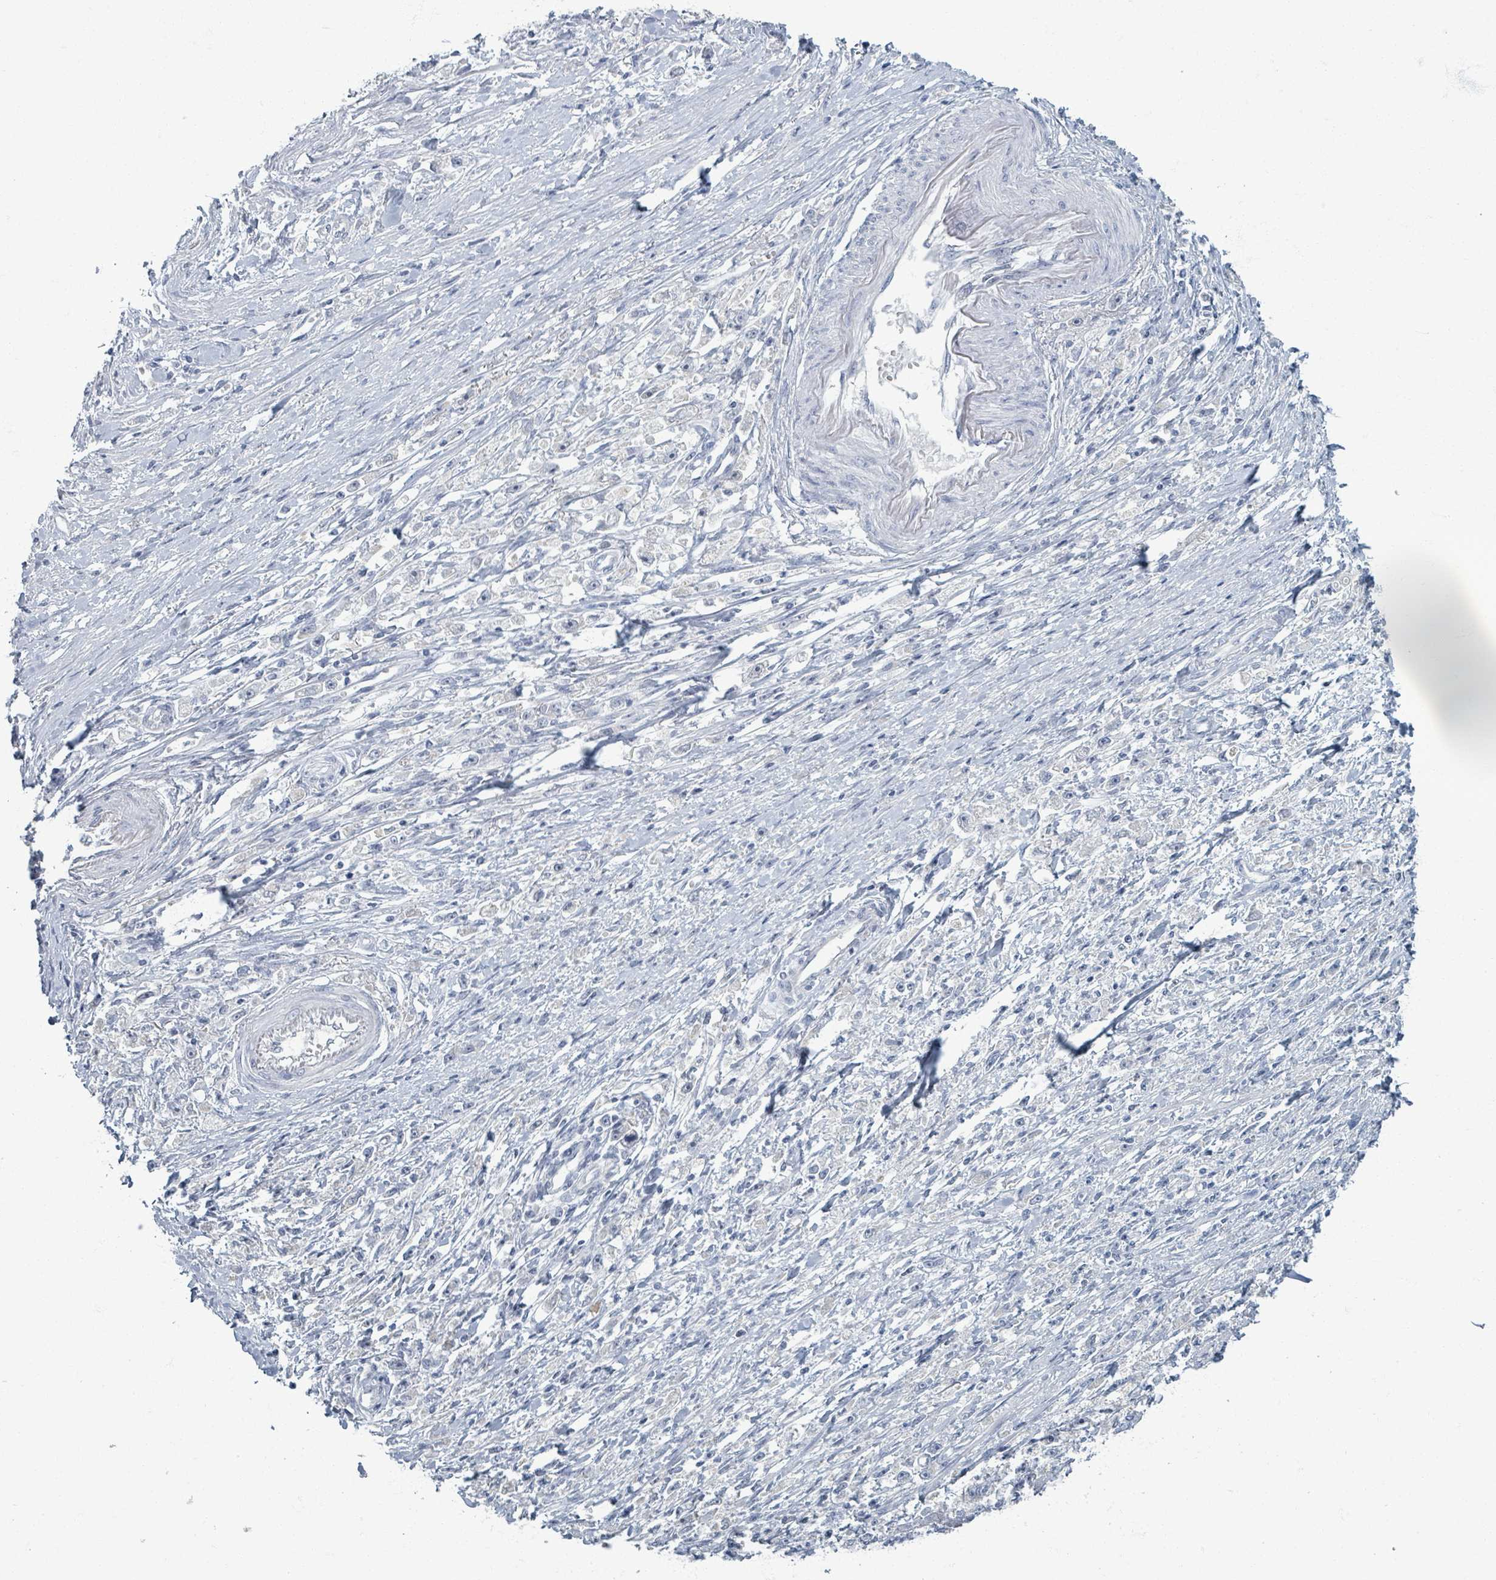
{"staining": {"intensity": "negative", "quantity": "none", "location": "none"}, "tissue": "stomach cancer", "cell_type": "Tumor cells", "image_type": "cancer", "snomed": [{"axis": "morphology", "description": "Adenocarcinoma, NOS"}, {"axis": "topography", "description": "Stomach"}], "caption": "DAB immunohistochemical staining of human stomach cancer demonstrates no significant expression in tumor cells.", "gene": "WNT11", "patient": {"sex": "female", "age": 59}}